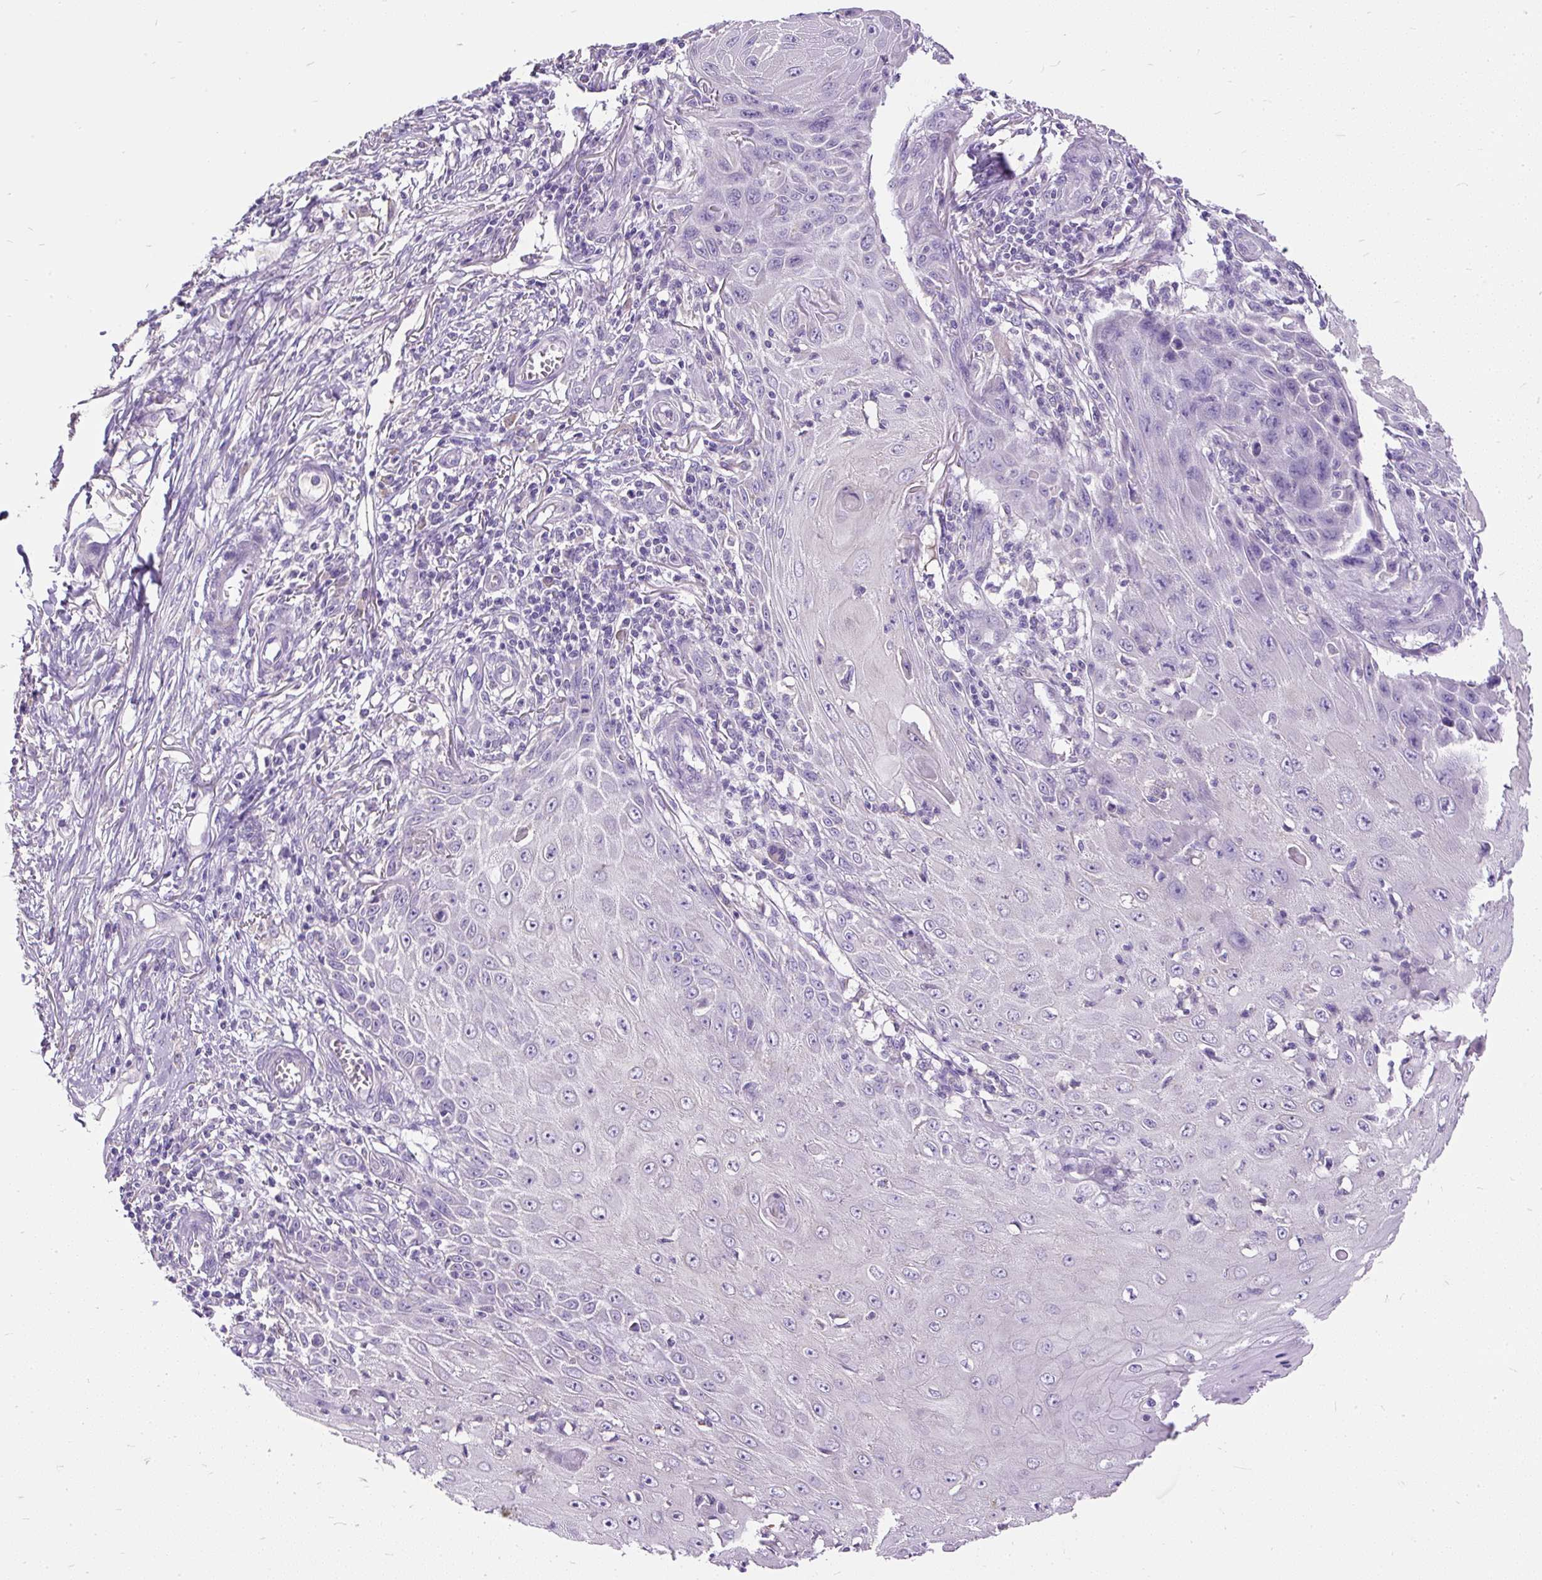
{"staining": {"intensity": "negative", "quantity": "none", "location": "none"}, "tissue": "skin cancer", "cell_type": "Tumor cells", "image_type": "cancer", "snomed": [{"axis": "morphology", "description": "Squamous cell carcinoma, NOS"}, {"axis": "topography", "description": "Skin"}], "caption": "Tumor cells show no significant positivity in squamous cell carcinoma (skin).", "gene": "GBX1", "patient": {"sex": "female", "age": 73}}